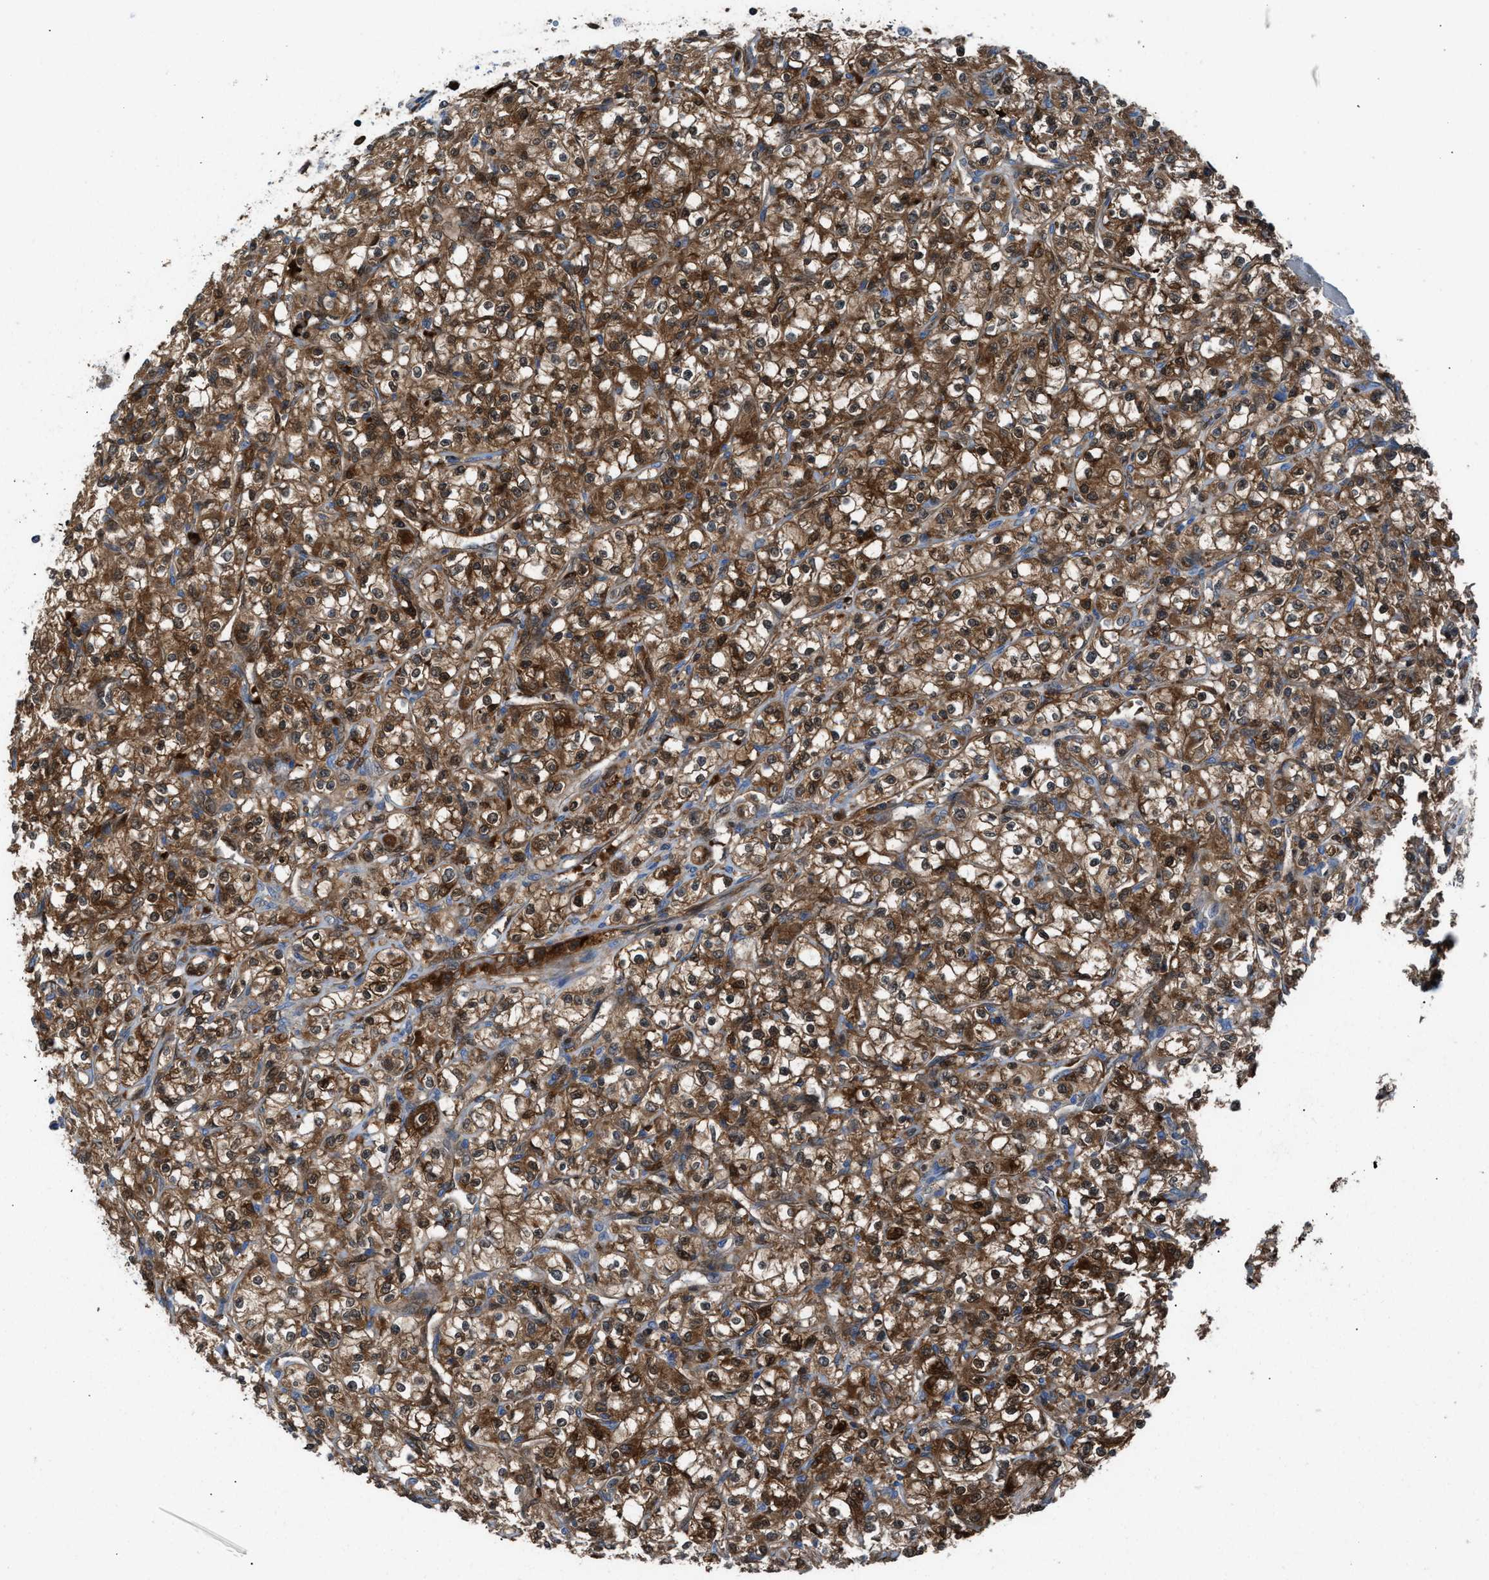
{"staining": {"intensity": "moderate", "quantity": ">75%", "location": "cytoplasmic/membranous"}, "tissue": "renal cancer", "cell_type": "Tumor cells", "image_type": "cancer", "snomed": [{"axis": "morphology", "description": "Adenocarcinoma, NOS"}, {"axis": "topography", "description": "Kidney"}], "caption": "Protein staining displays moderate cytoplasmic/membranous positivity in approximately >75% of tumor cells in renal cancer (adenocarcinoma).", "gene": "TPK1", "patient": {"sex": "male", "age": 77}}